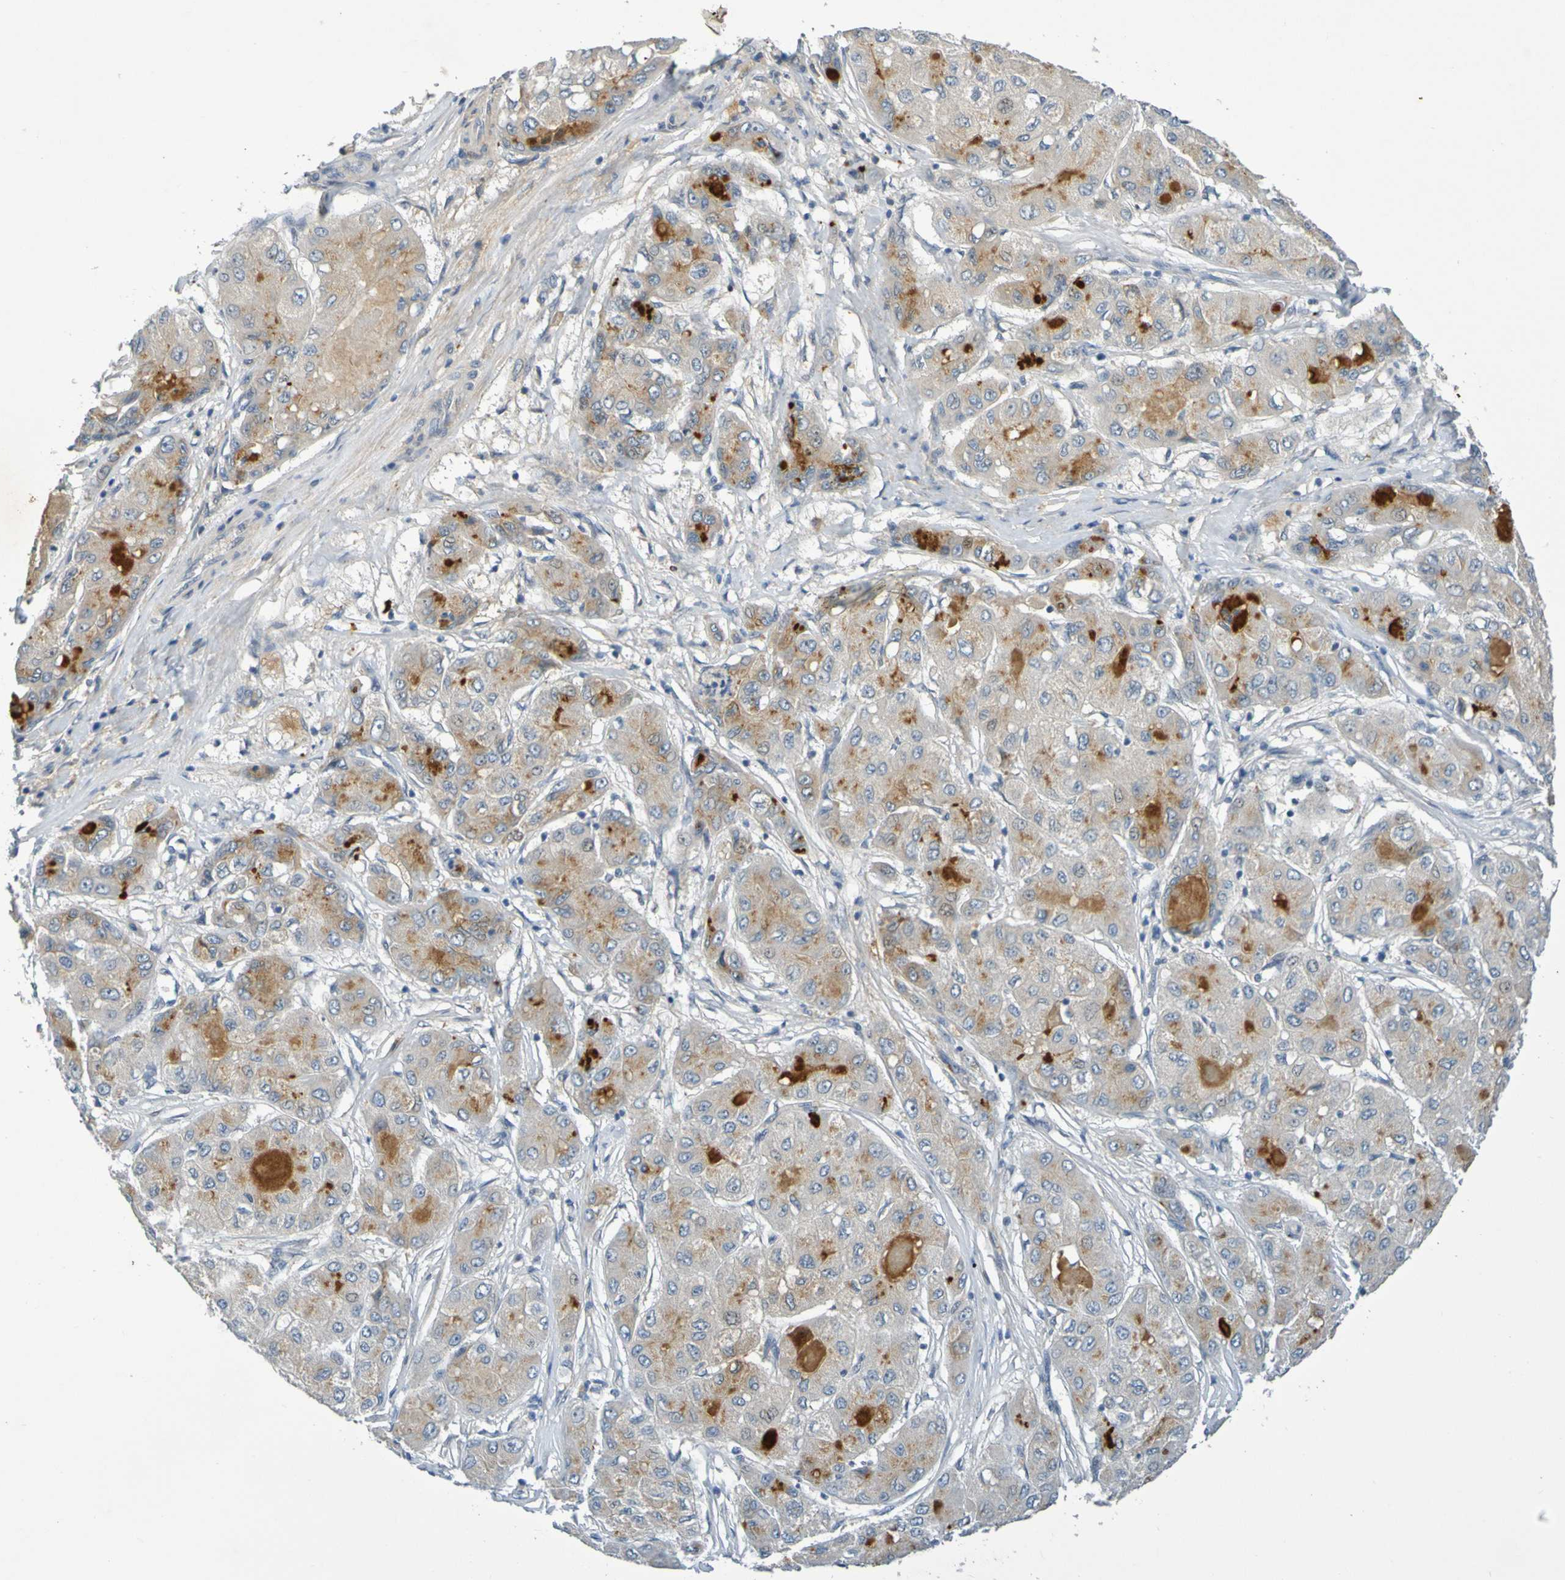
{"staining": {"intensity": "moderate", "quantity": "<25%", "location": "cytoplasmic/membranous"}, "tissue": "liver cancer", "cell_type": "Tumor cells", "image_type": "cancer", "snomed": [{"axis": "morphology", "description": "Carcinoma, Hepatocellular, NOS"}, {"axis": "topography", "description": "Liver"}], "caption": "Immunohistochemistry of hepatocellular carcinoma (liver) shows low levels of moderate cytoplasmic/membranous expression in about <25% of tumor cells.", "gene": "IL10", "patient": {"sex": "male", "age": 80}}